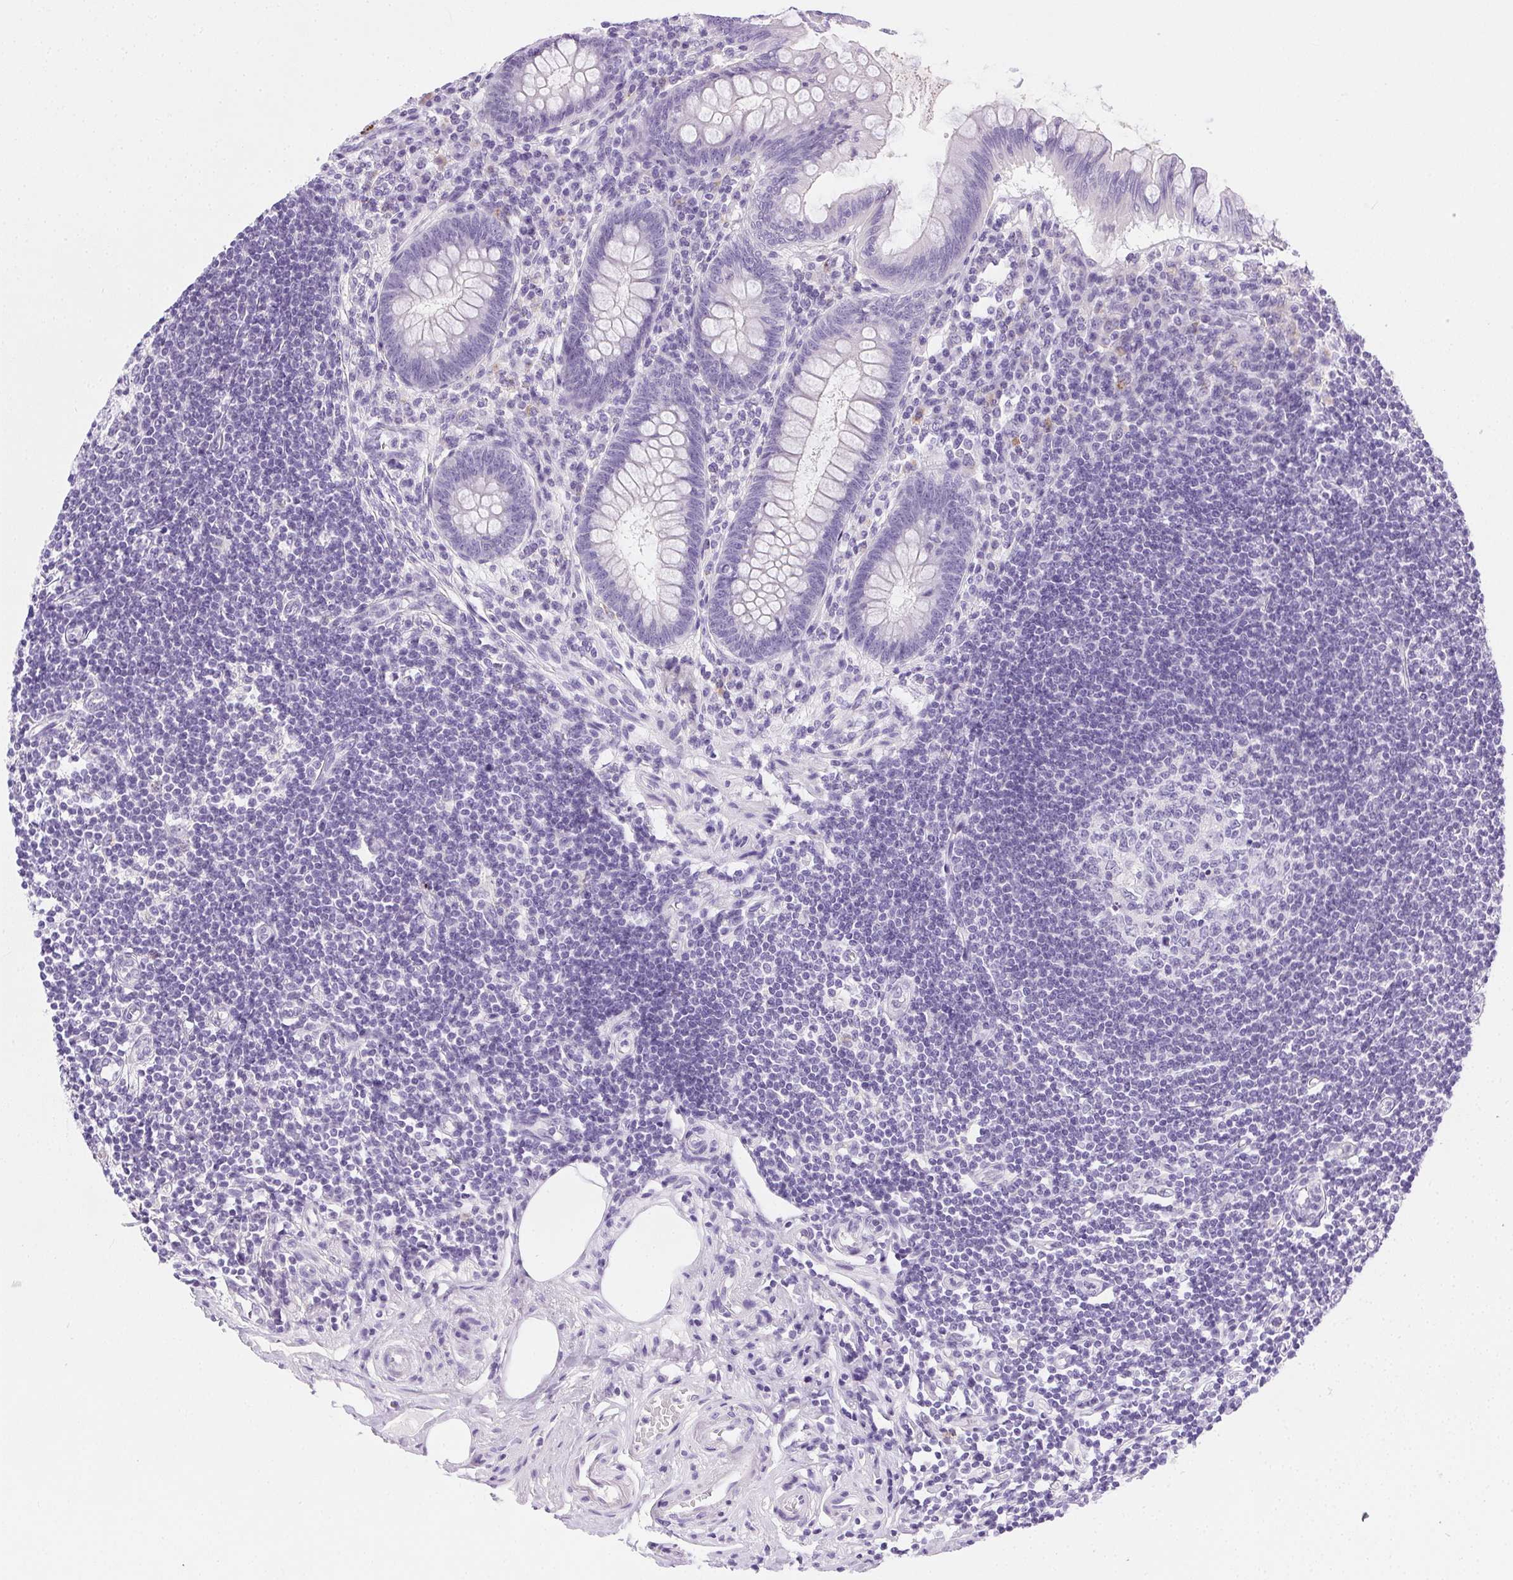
{"staining": {"intensity": "negative", "quantity": "none", "location": "none"}, "tissue": "appendix", "cell_type": "Glandular cells", "image_type": "normal", "snomed": [{"axis": "morphology", "description": "Normal tissue, NOS"}, {"axis": "topography", "description": "Appendix"}], "caption": "Appendix stained for a protein using immunohistochemistry (IHC) displays no positivity glandular cells.", "gene": "C20orf85", "patient": {"sex": "female", "age": 57}}